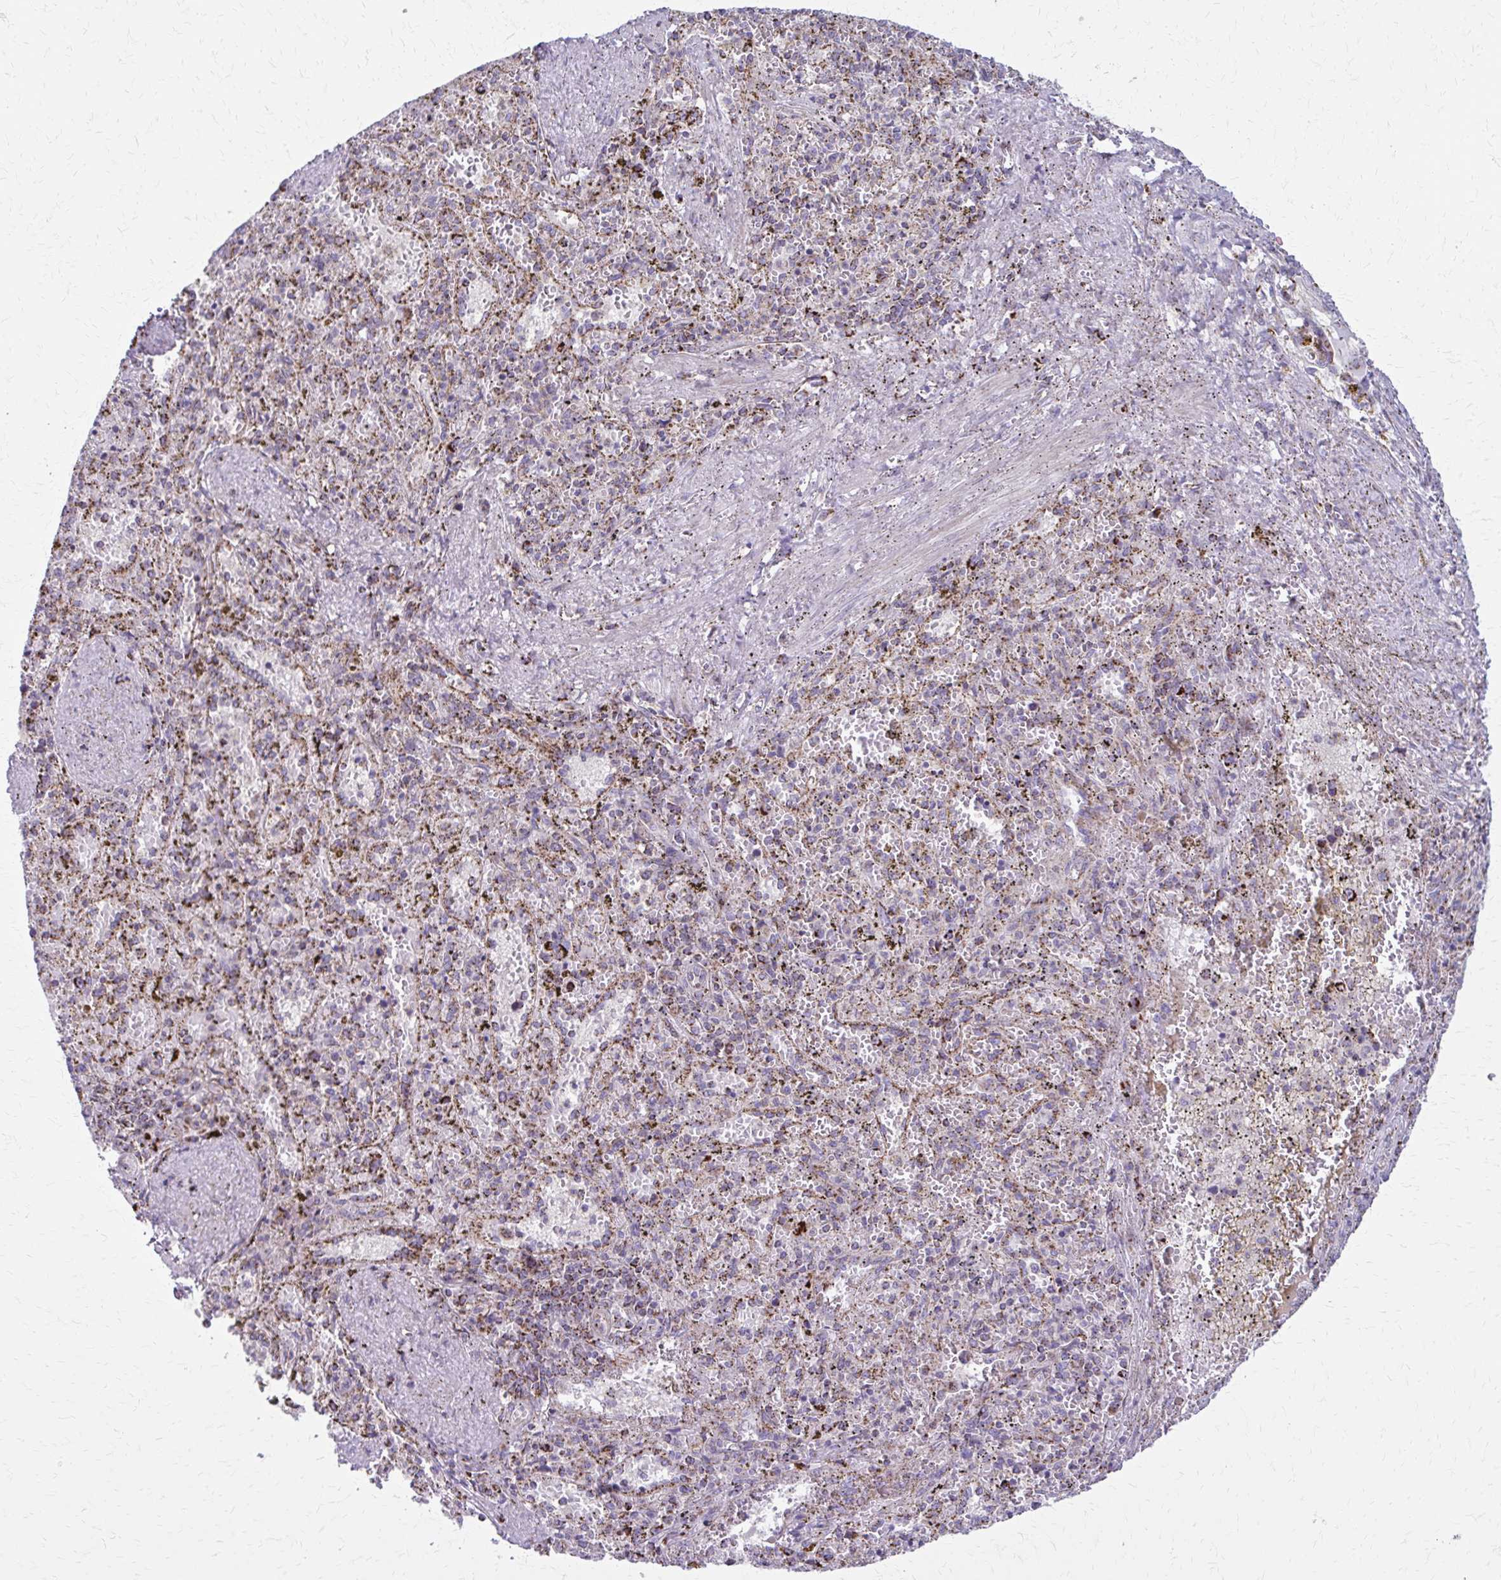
{"staining": {"intensity": "strong", "quantity": "25%-75%", "location": "cytoplasmic/membranous"}, "tissue": "spleen", "cell_type": "Cells in red pulp", "image_type": "normal", "snomed": [{"axis": "morphology", "description": "Normal tissue, NOS"}, {"axis": "topography", "description": "Spleen"}], "caption": "The immunohistochemical stain shows strong cytoplasmic/membranous positivity in cells in red pulp of benign spleen.", "gene": "TVP23A", "patient": {"sex": "female", "age": 50}}